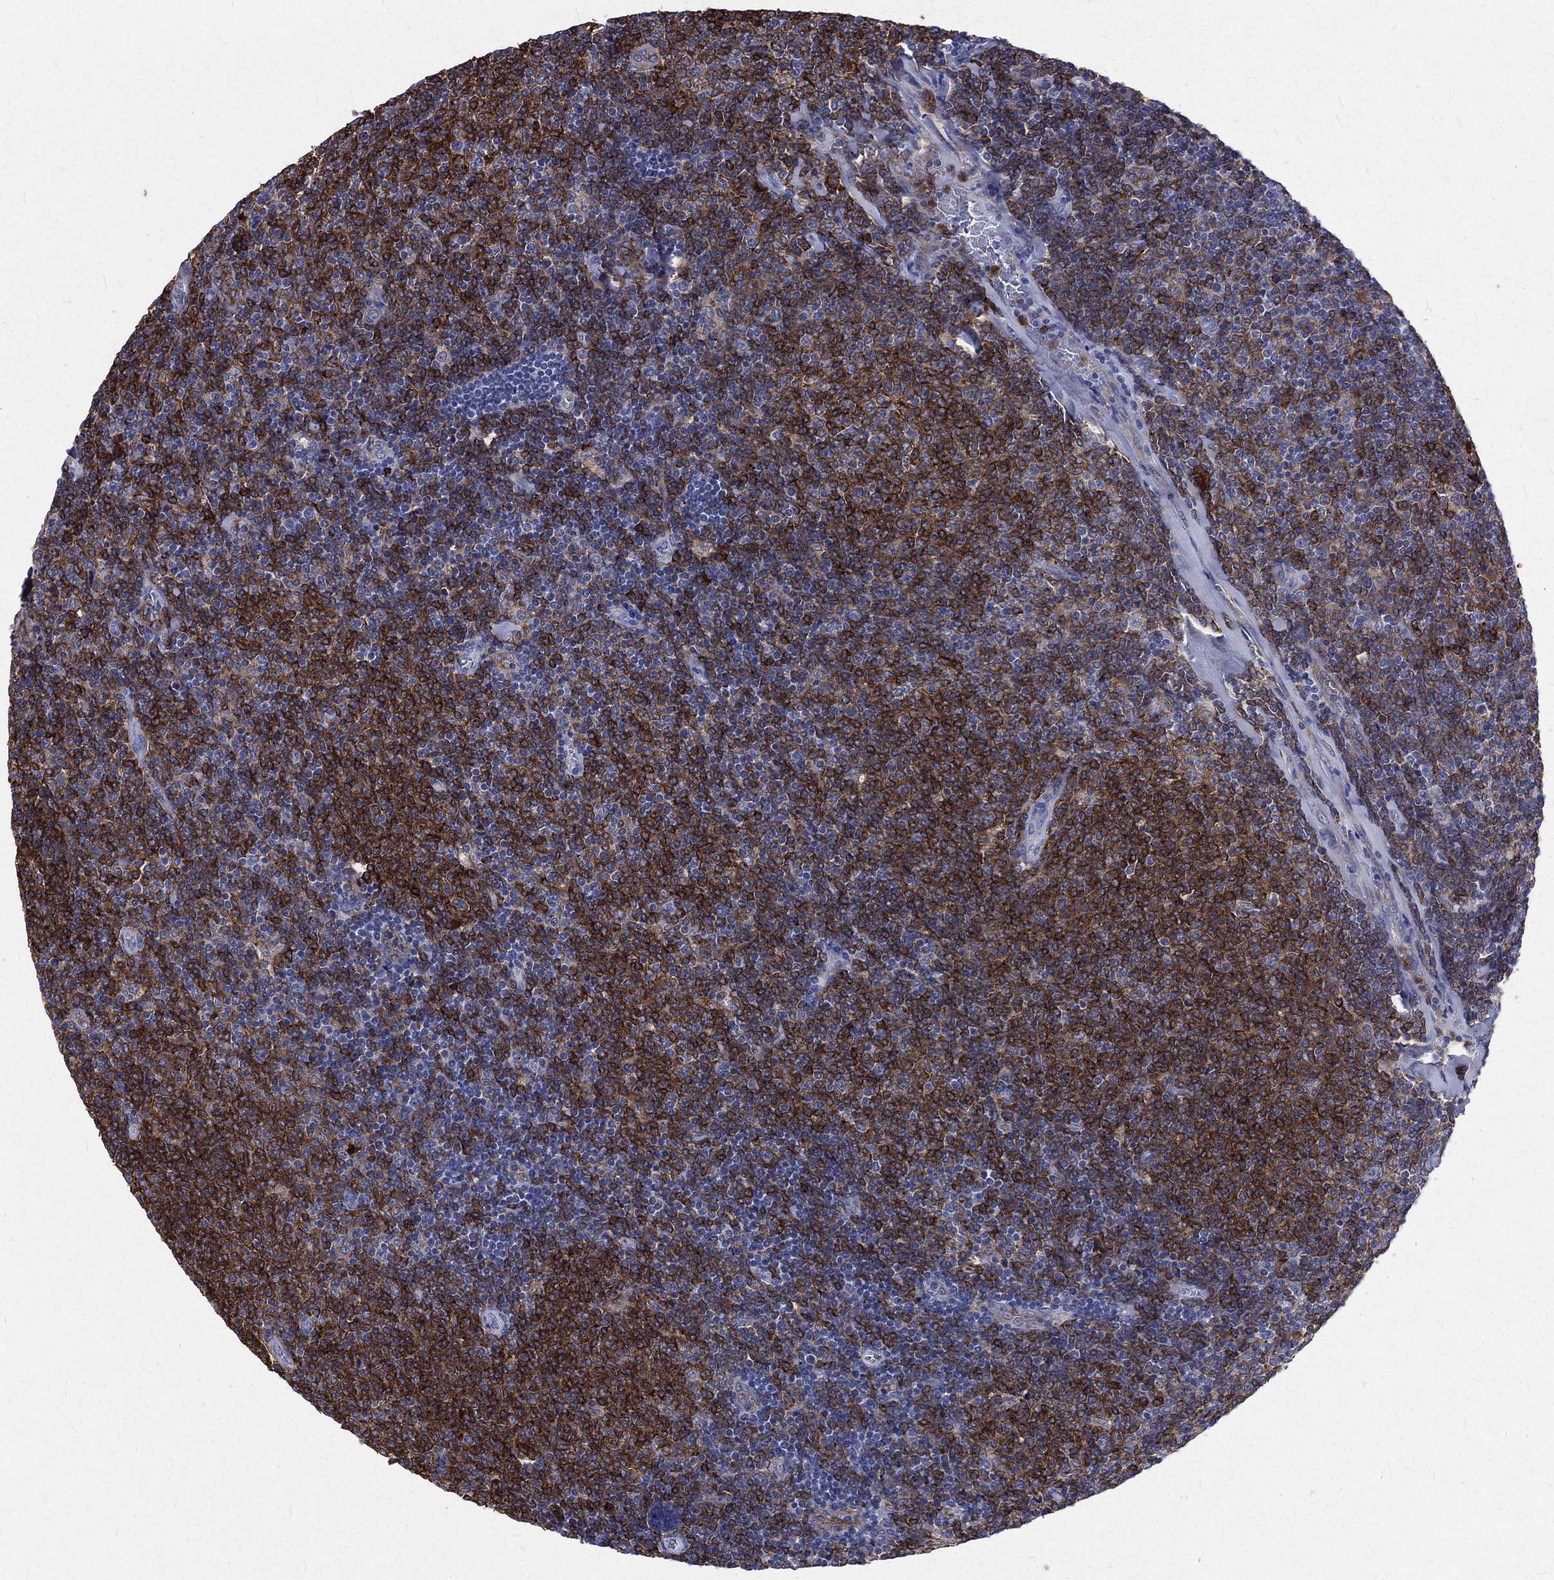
{"staining": {"intensity": "strong", "quantity": "25%-75%", "location": "cytoplasmic/membranous"}, "tissue": "lymphoma", "cell_type": "Tumor cells", "image_type": "cancer", "snomed": [{"axis": "morphology", "description": "Malignant lymphoma, non-Hodgkin's type, Low grade"}, {"axis": "topography", "description": "Lymph node"}], "caption": "Protein analysis of malignant lymphoma, non-Hodgkin's type (low-grade) tissue reveals strong cytoplasmic/membranous expression in approximately 25%-75% of tumor cells.", "gene": "BASP1", "patient": {"sex": "male", "age": 52}}